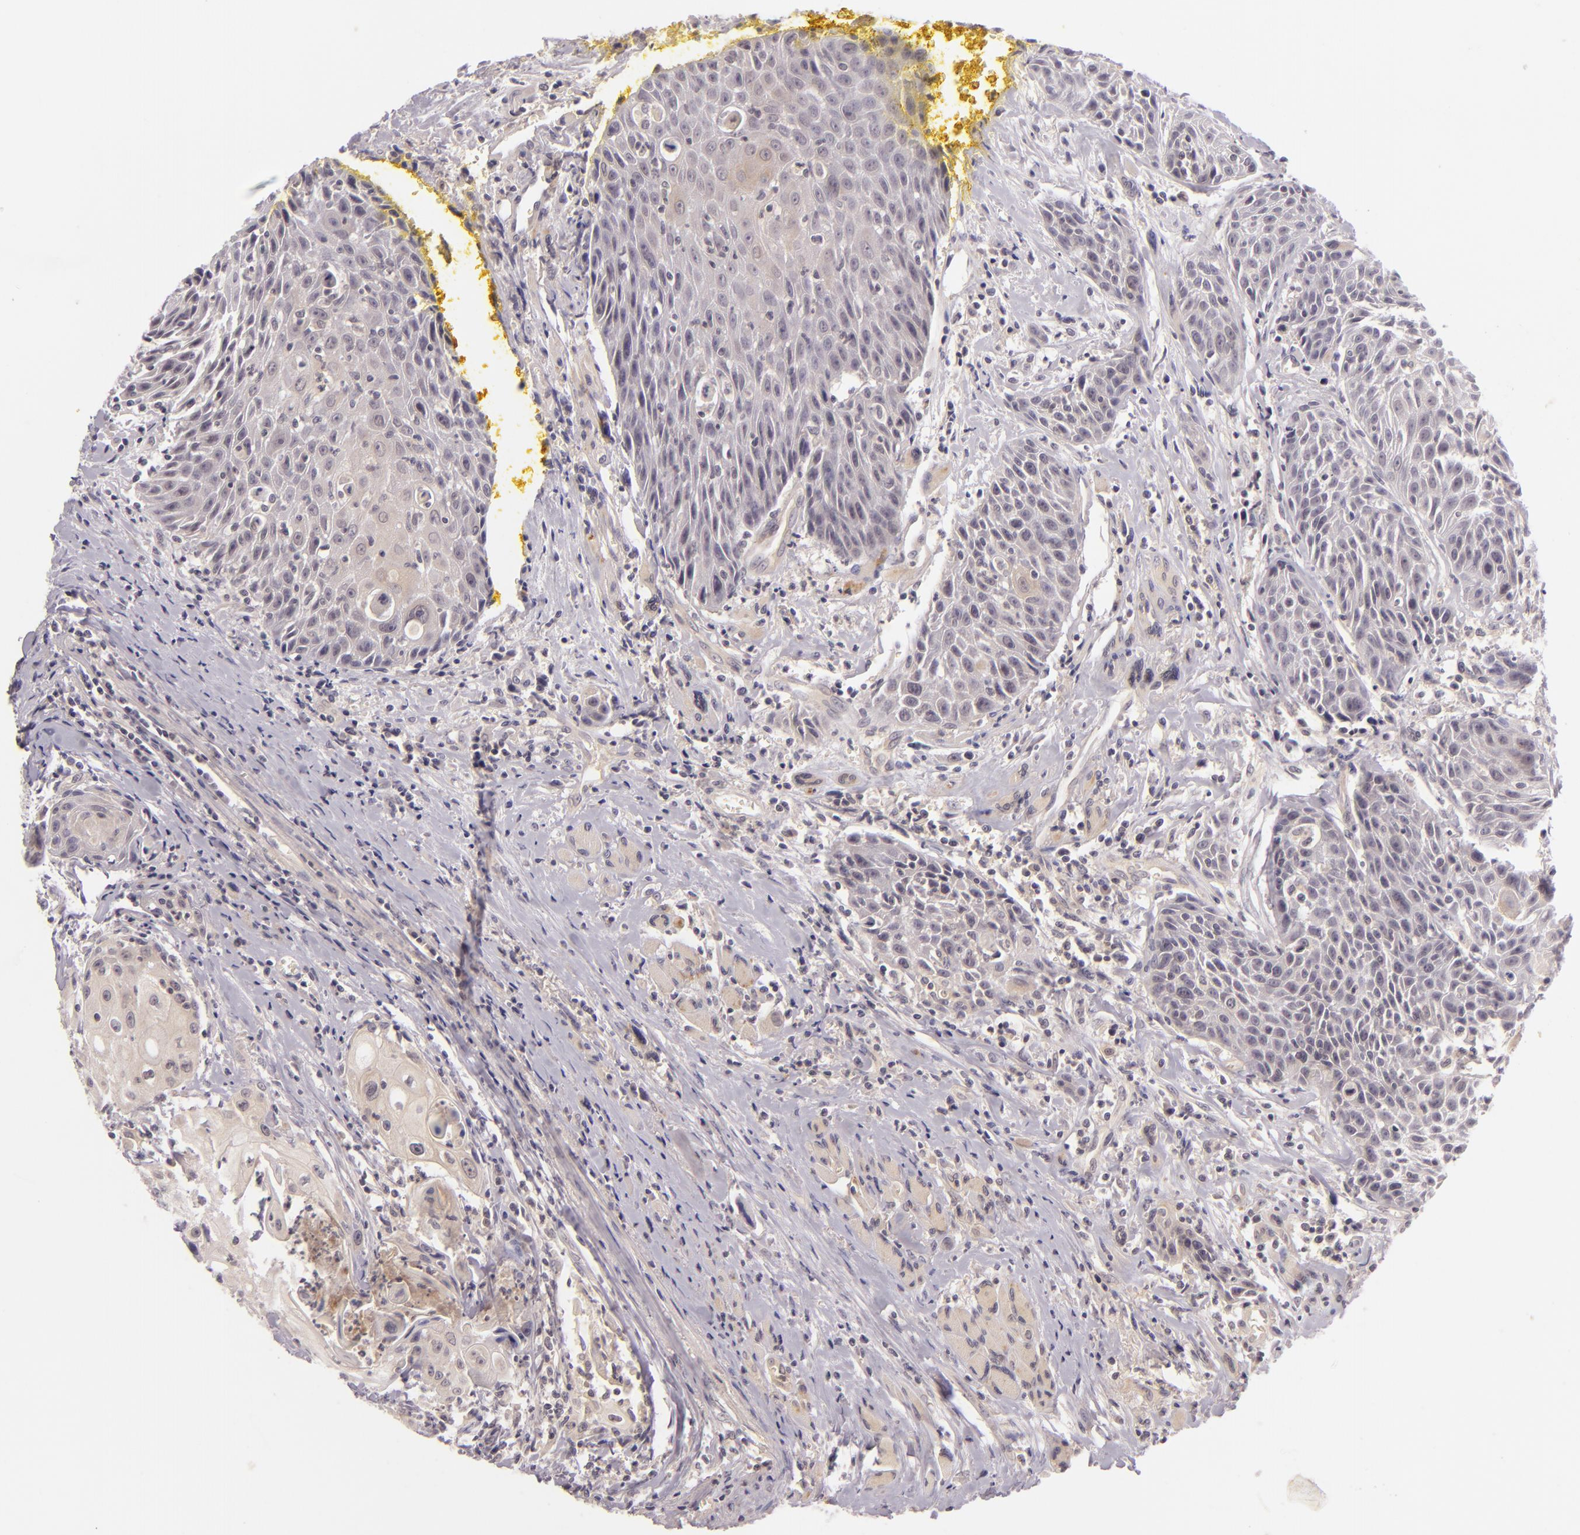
{"staining": {"intensity": "weak", "quantity": "25%-75%", "location": "cytoplasmic/membranous"}, "tissue": "head and neck cancer", "cell_type": "Tumor cells", "image_type": "cancer", "snomed": [{"axis": "morphology", "description": "Squamous cell carcinoma, NOS"}, {"axis": "topography", "description": "Oral tissue"}, {"axis": "topography", "description": "Head-Neck"}], "caption": "Protein expression analysis of head and neck squamous cell carcinoma shows weak cytoplasmic/membranous positivity in approximately 25%-75% of tumor cells. (DAB = brown stain, brightfield microscopy at high magnification).", "gene": "CASP8", "patient": {"sex": "female", "age": 82}}